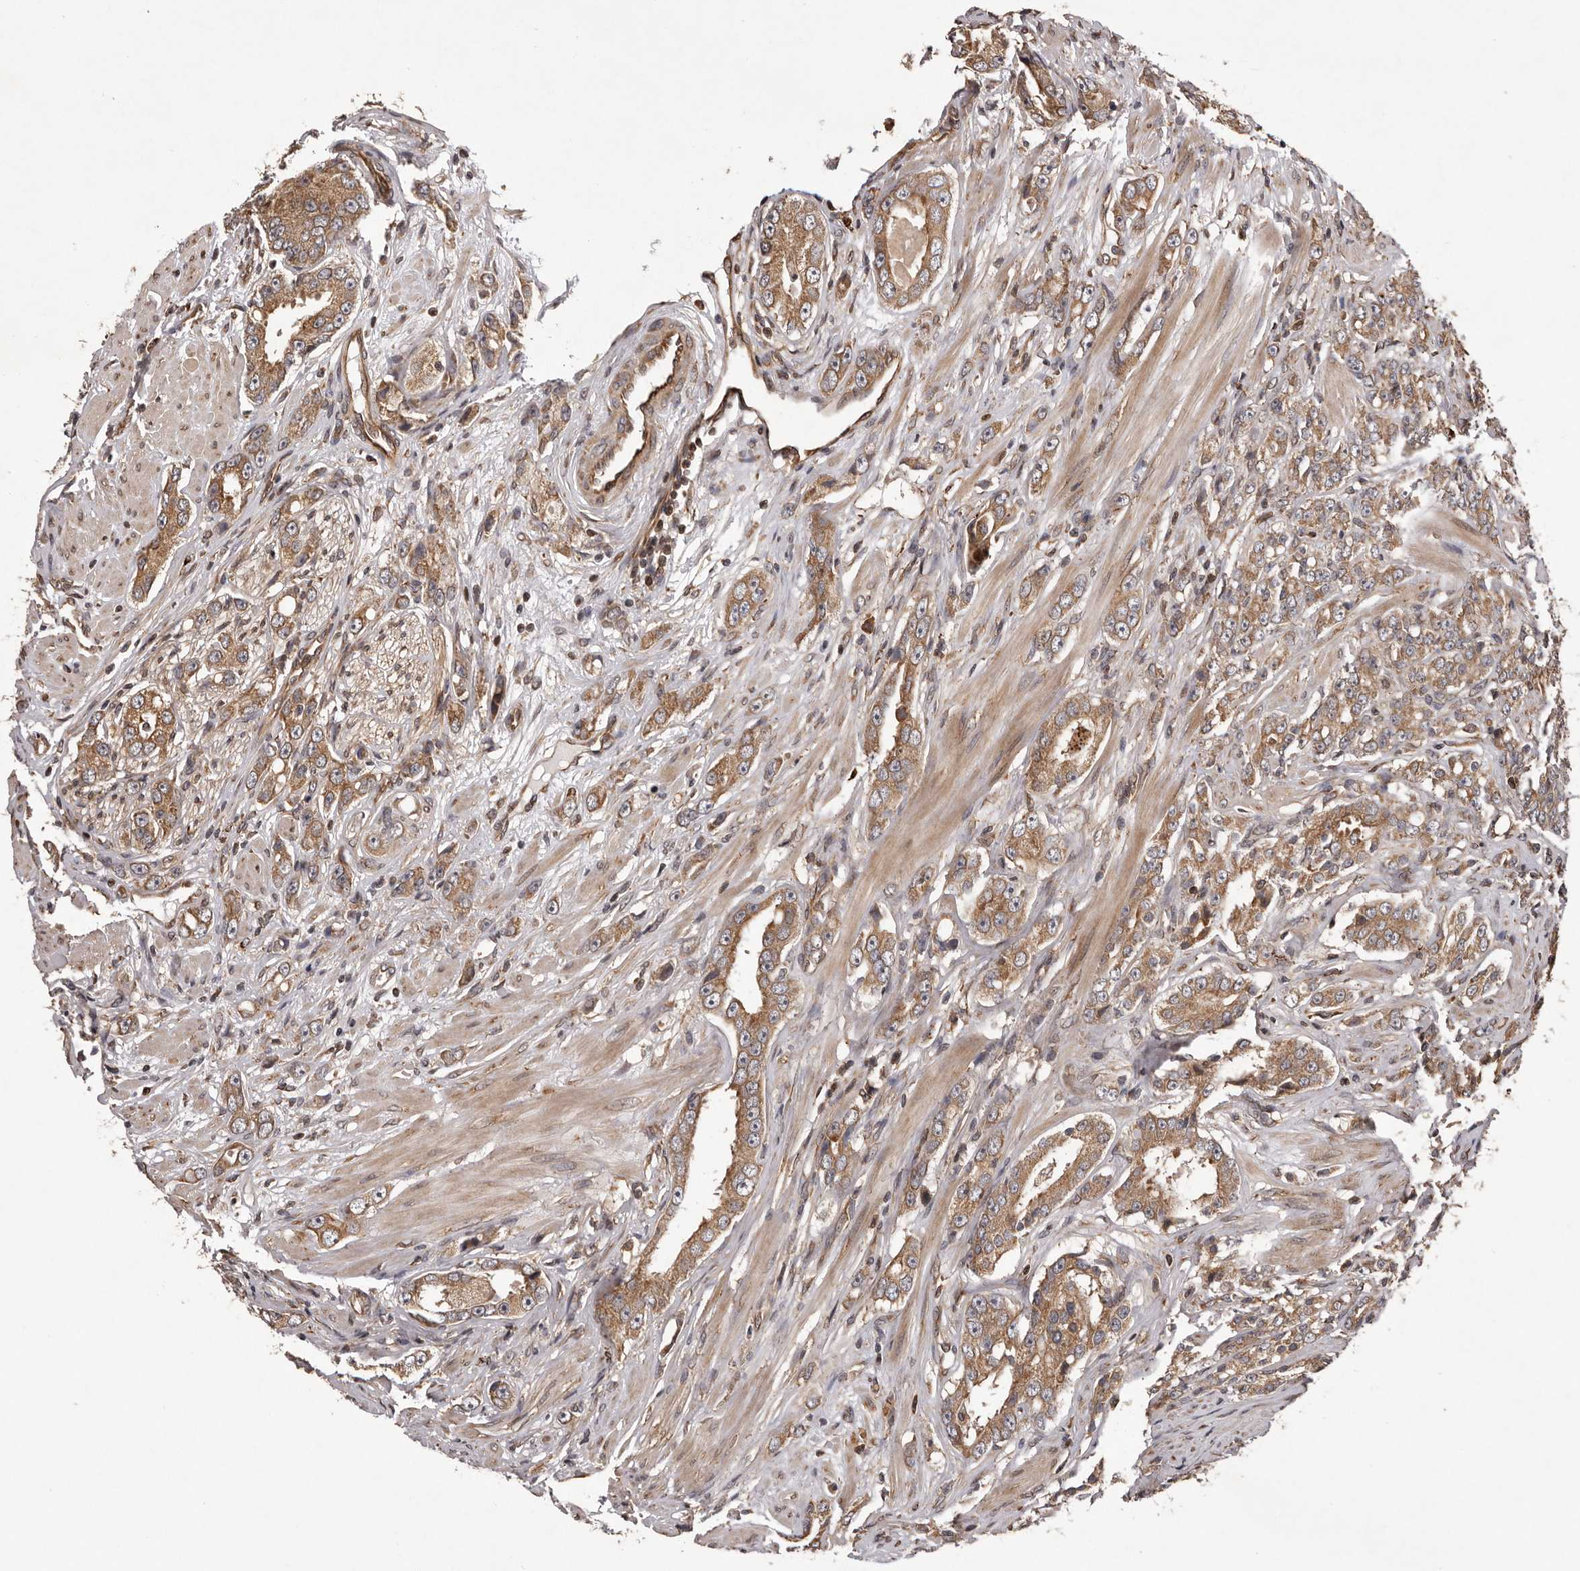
{"staining": {"intensity": "moderate", "quantity": ">75%", "location": "cytoplasmic/membranous"}, "tissue": "prostate cancer", "cell_type": "Tumor cells", "image_type": "cancer", "snomed": [{"axis": "morphology", "description": "Adenocarcinoma, Medium grade"}, {"axis": "topography", "description": "Prostate"}], "caption": "Prostate adenocarcinoma (medium-grade) was stained to show a protein in brown. There is medium levels of moderate cytoplasmic/membranous positivity in approximately >75% of tumor cells.", "gene": "GADD45B", "patient": {"sex": "male", "age": 53}}